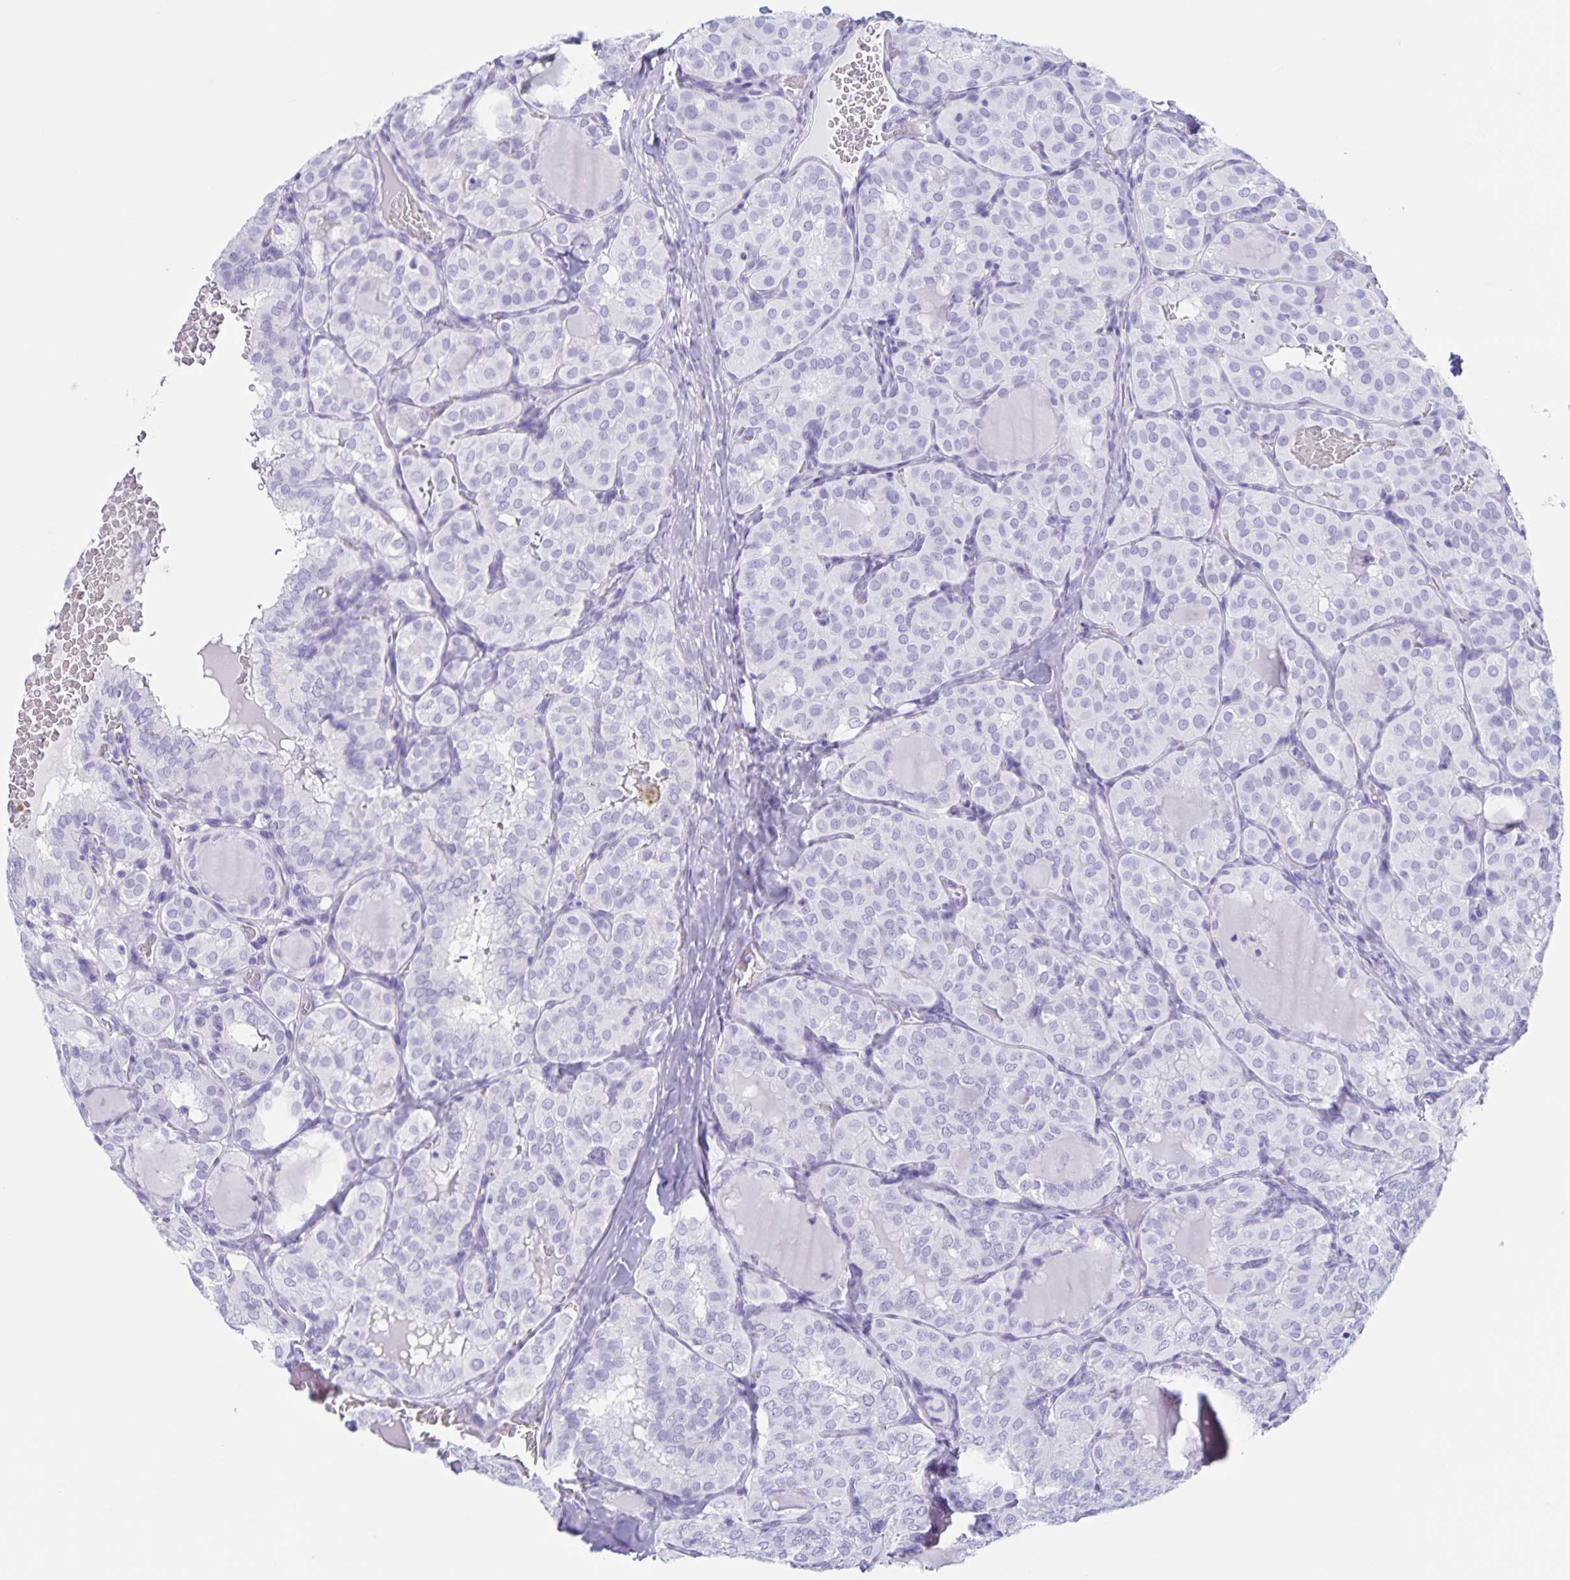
{"staining": {"intensity": "negative", "quantity": "none", "location": "none"}, "tissue": "thyroid cancer", "cell_type": "Tumor cells", "image_type": "cancer", "snomed": [{"axis": "morphology", "description": "Papillary adenocarcinoma, NOS"}, {"axis": "topography", "description": "Thyroid gland"}], "caption": "Immunohistochemical staining of human papillary adenocarcinoma (thyroid) reveals no significant positivity in tumor cells.", "gene": "C12orf56", "patient": {"sex": "male", "age": 20}}